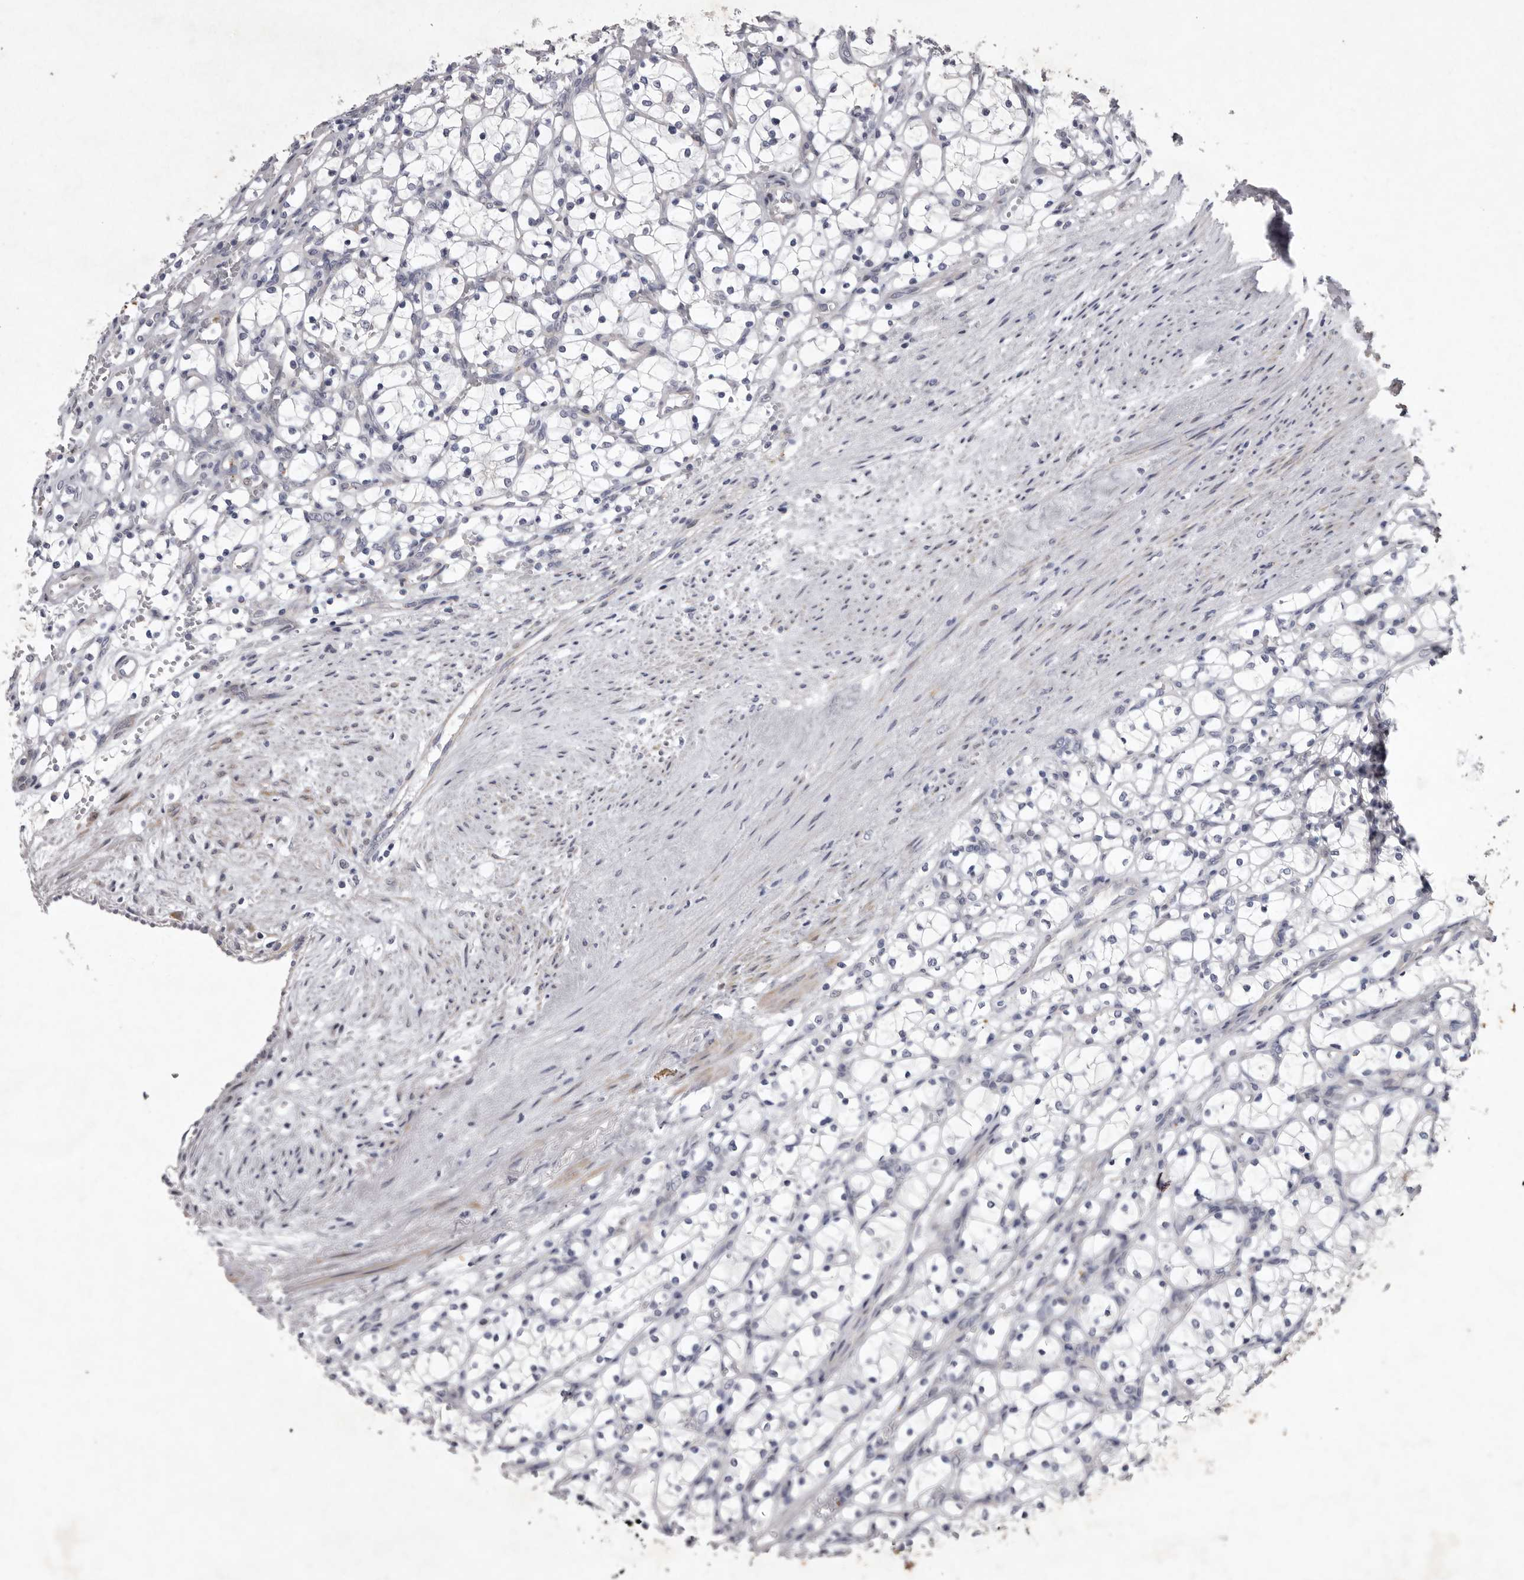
{"staining": {"intensity": "negative", "quantity": "none", "location": "none"}, "tissue": "renal cancer", "cell_type": "Tumor cells", "image_type": "cancer", "snomed": [{"axis": "morphology", "description": "Adenocarcinoma, NOS"}, {"axis": "topography", "description": "Kidney"}], "caption": "The IHC image has no significant staining in tumor cells of adenocarcinoma (renal) tissue.", "gene": "NKAIN4", "patient": {"sex": "female", "age": 69}}